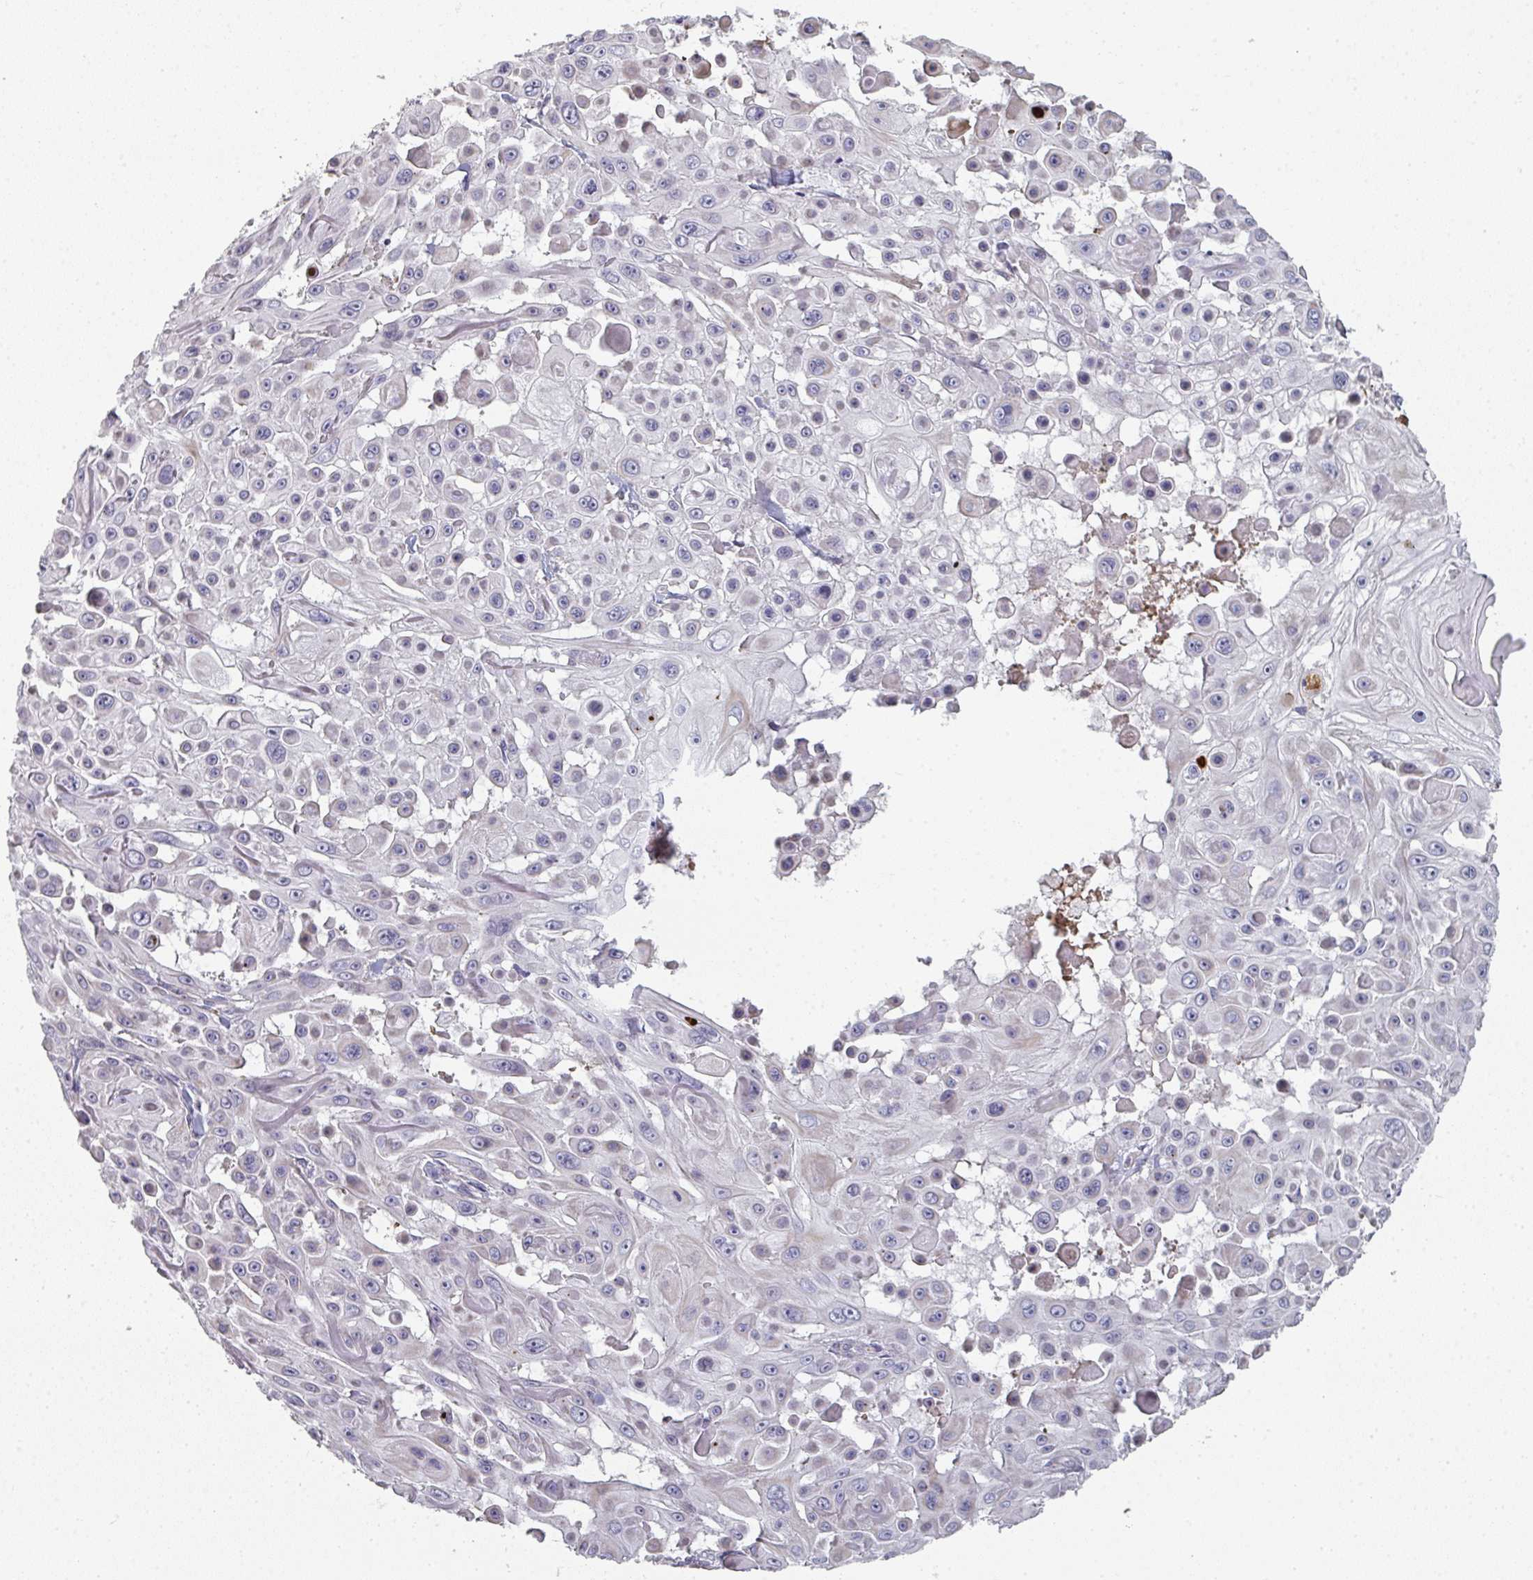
{"staining": {"intensity": "negative", "quantity": "none", "location": "none"}, "tissue": "skin cancer", "cell_type": "Tumor cells", "image_type": "cancer", "snomed": [{"axis": "morphology", "description": "Squamous cell carcinoma, NOS"}, {"axis": "topography", "description": "Skin"}], "caption": "Immunohistochemical staining of skin cancer (squamous cell carcinoma) shows no significant staining in tumor cells.", "gene": "A1CF", "patient": {"sex": "male", "age": 91}}